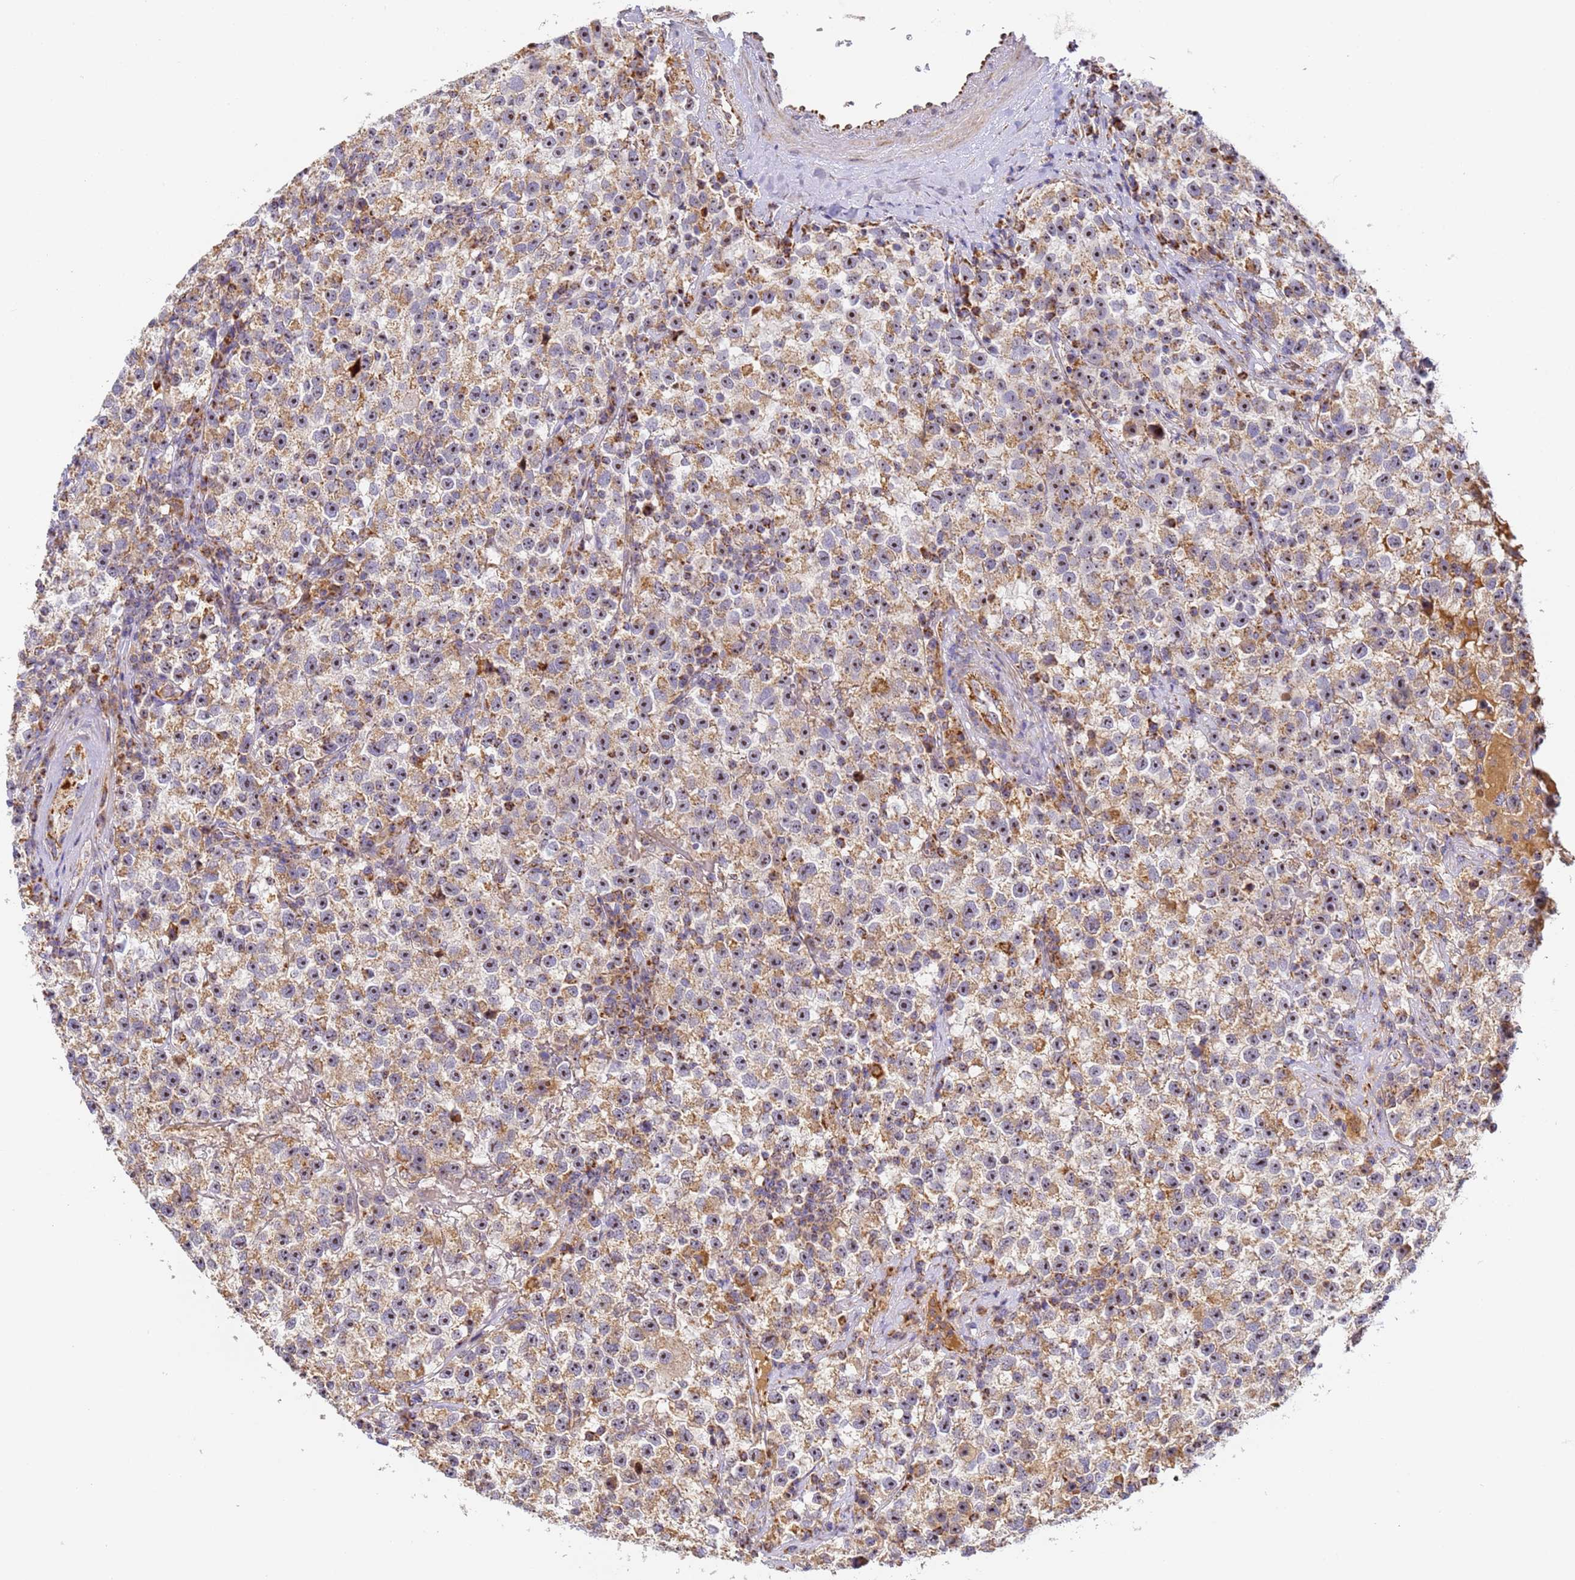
{"staining": {"intensity": "moderate", "quantity": ">75%", "location": "cytoplasmic/membranous"}, "tissue": "testis cancer", "cell_type": "Tumor cells", "image_type": "cancer", "snomed": [{"axis": "morphology", "description": "Seminoma, NOS"}, {"axis": "topography", "description": "Testis"}], "caption": "A brown stain highlights moderate cytoplasmic/membranous positivity of a protein in human testis cancer (seminoma) tumor cells.", "gene": "FRG2C", "patient": {"sex": "male", "age": 22}}